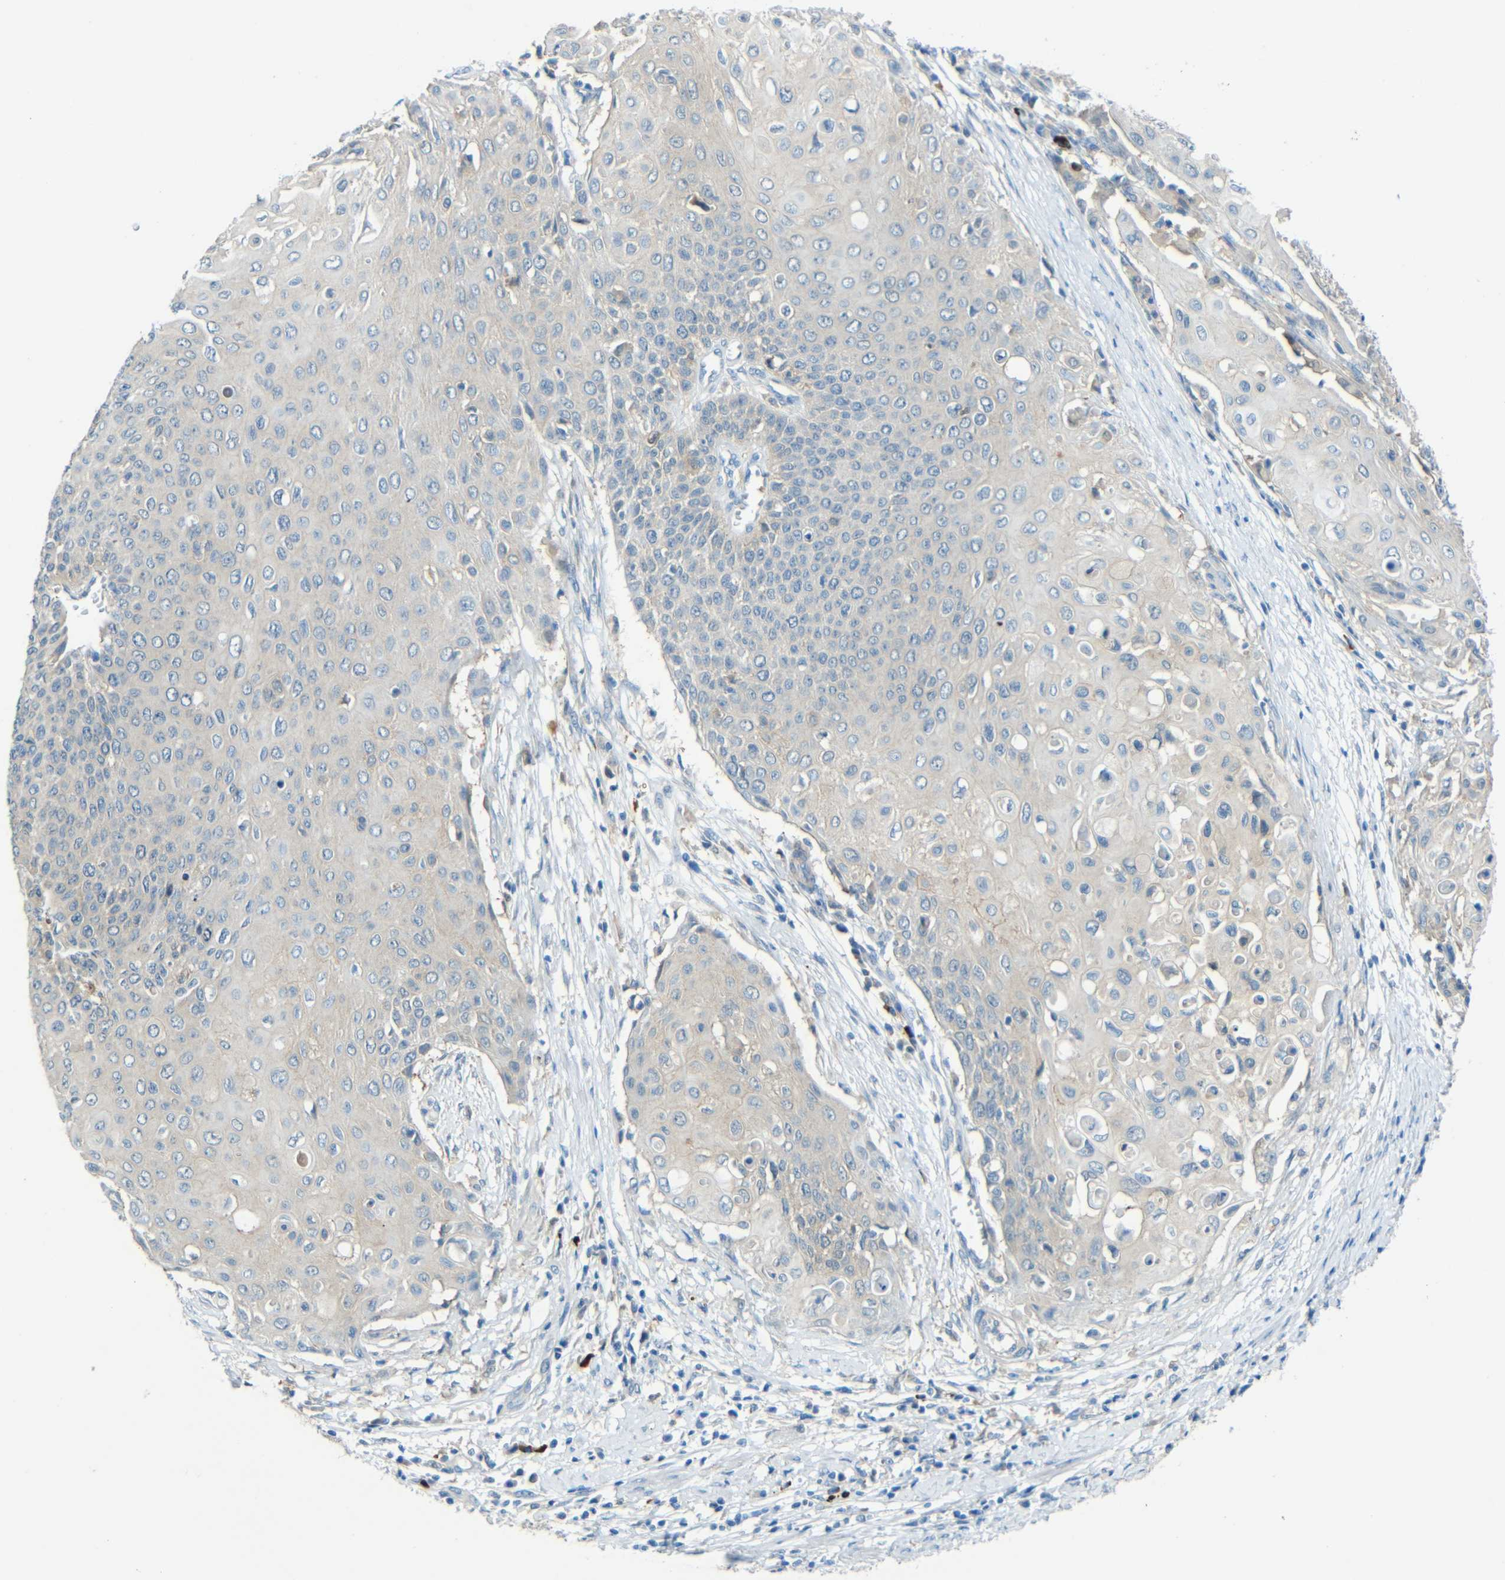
{"staining": {"intensity": "weak", "quantity": "<25%", "location": "cytoplasmic/membranous"}, "tissue": "cervical cancer", "cell_type": "Tumor cells", "image_type": "cancer", "snomed": [{"axis": "morphology", "description": "Squamous cell carcinoma, NOS"}, {"axis": "topography", "description": "Cervix"}], "caption": "This micrograph is of cervical squamous cell carcinoma stained with immunohistochemistry (IHC) to label a protein in brown with the nuclei are counter-stained blue. There is no positivity in tumor cells.", "gene": "CYP26B1", "patient": {"sex": "female", "age": 39}}